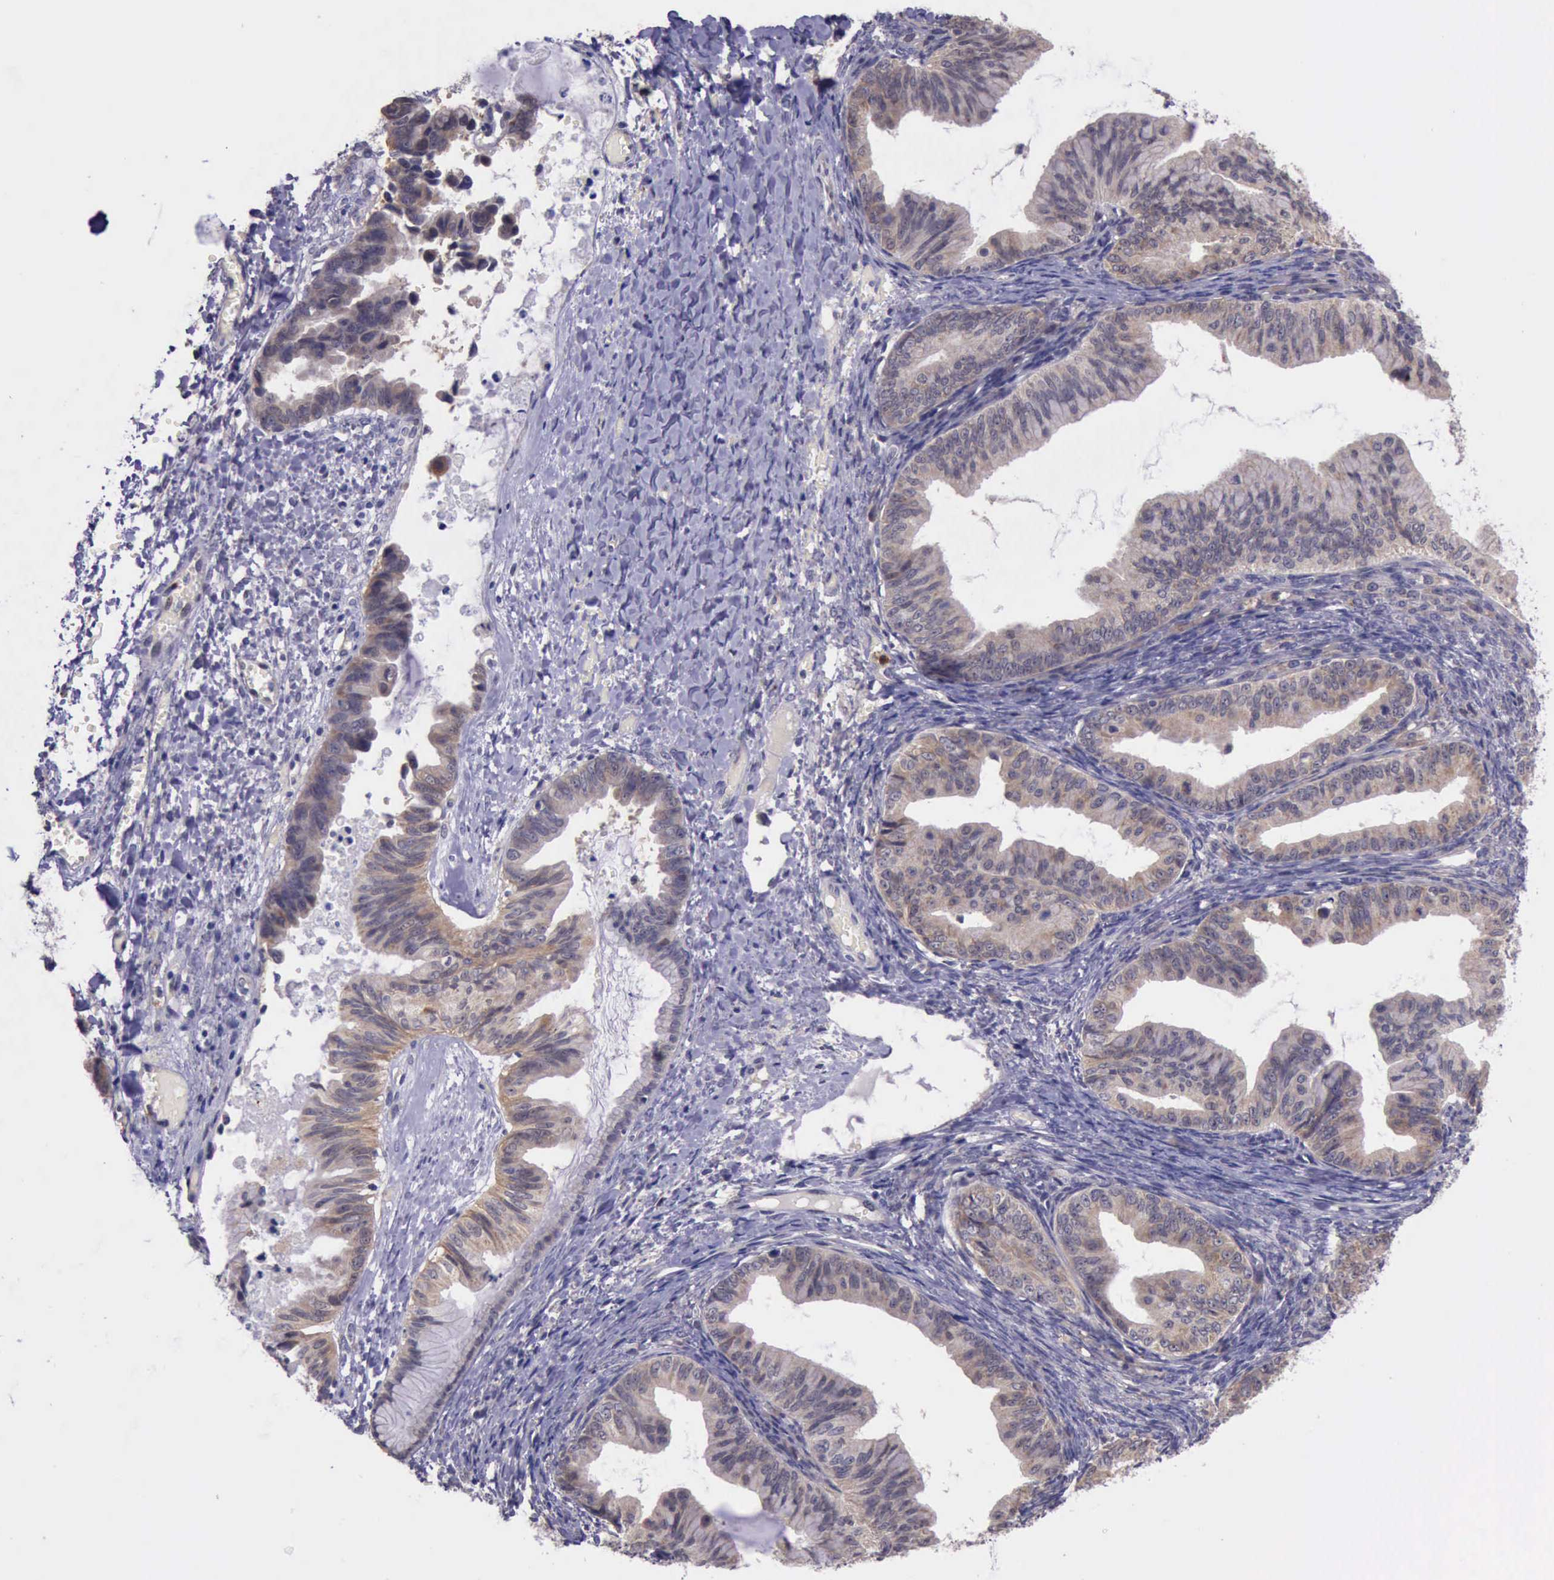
{"staining": {"intensity": "moderate", "quantity": ">75%", "location": "cytoplasmic/membranous"}, "tissue": "ovarian cancer", "cell_type": "Tumor cells", "image_type": "cancer", "snomed": [{"axis": "morphology", "description": "Cystadenocarcinoma, mucinous, NOS"}, {"axis": "topography", "description": "Ovary"}], "caption": "Protein analysis of ovarian cancer (mucinous cystadenocarcinoma) tissue exhibits moderate cytoplasmic/membranous positivity in approximately >75% of tumor cells.", "gene": "PLEK2", "patient": {"sex": "female", "age": 36}}